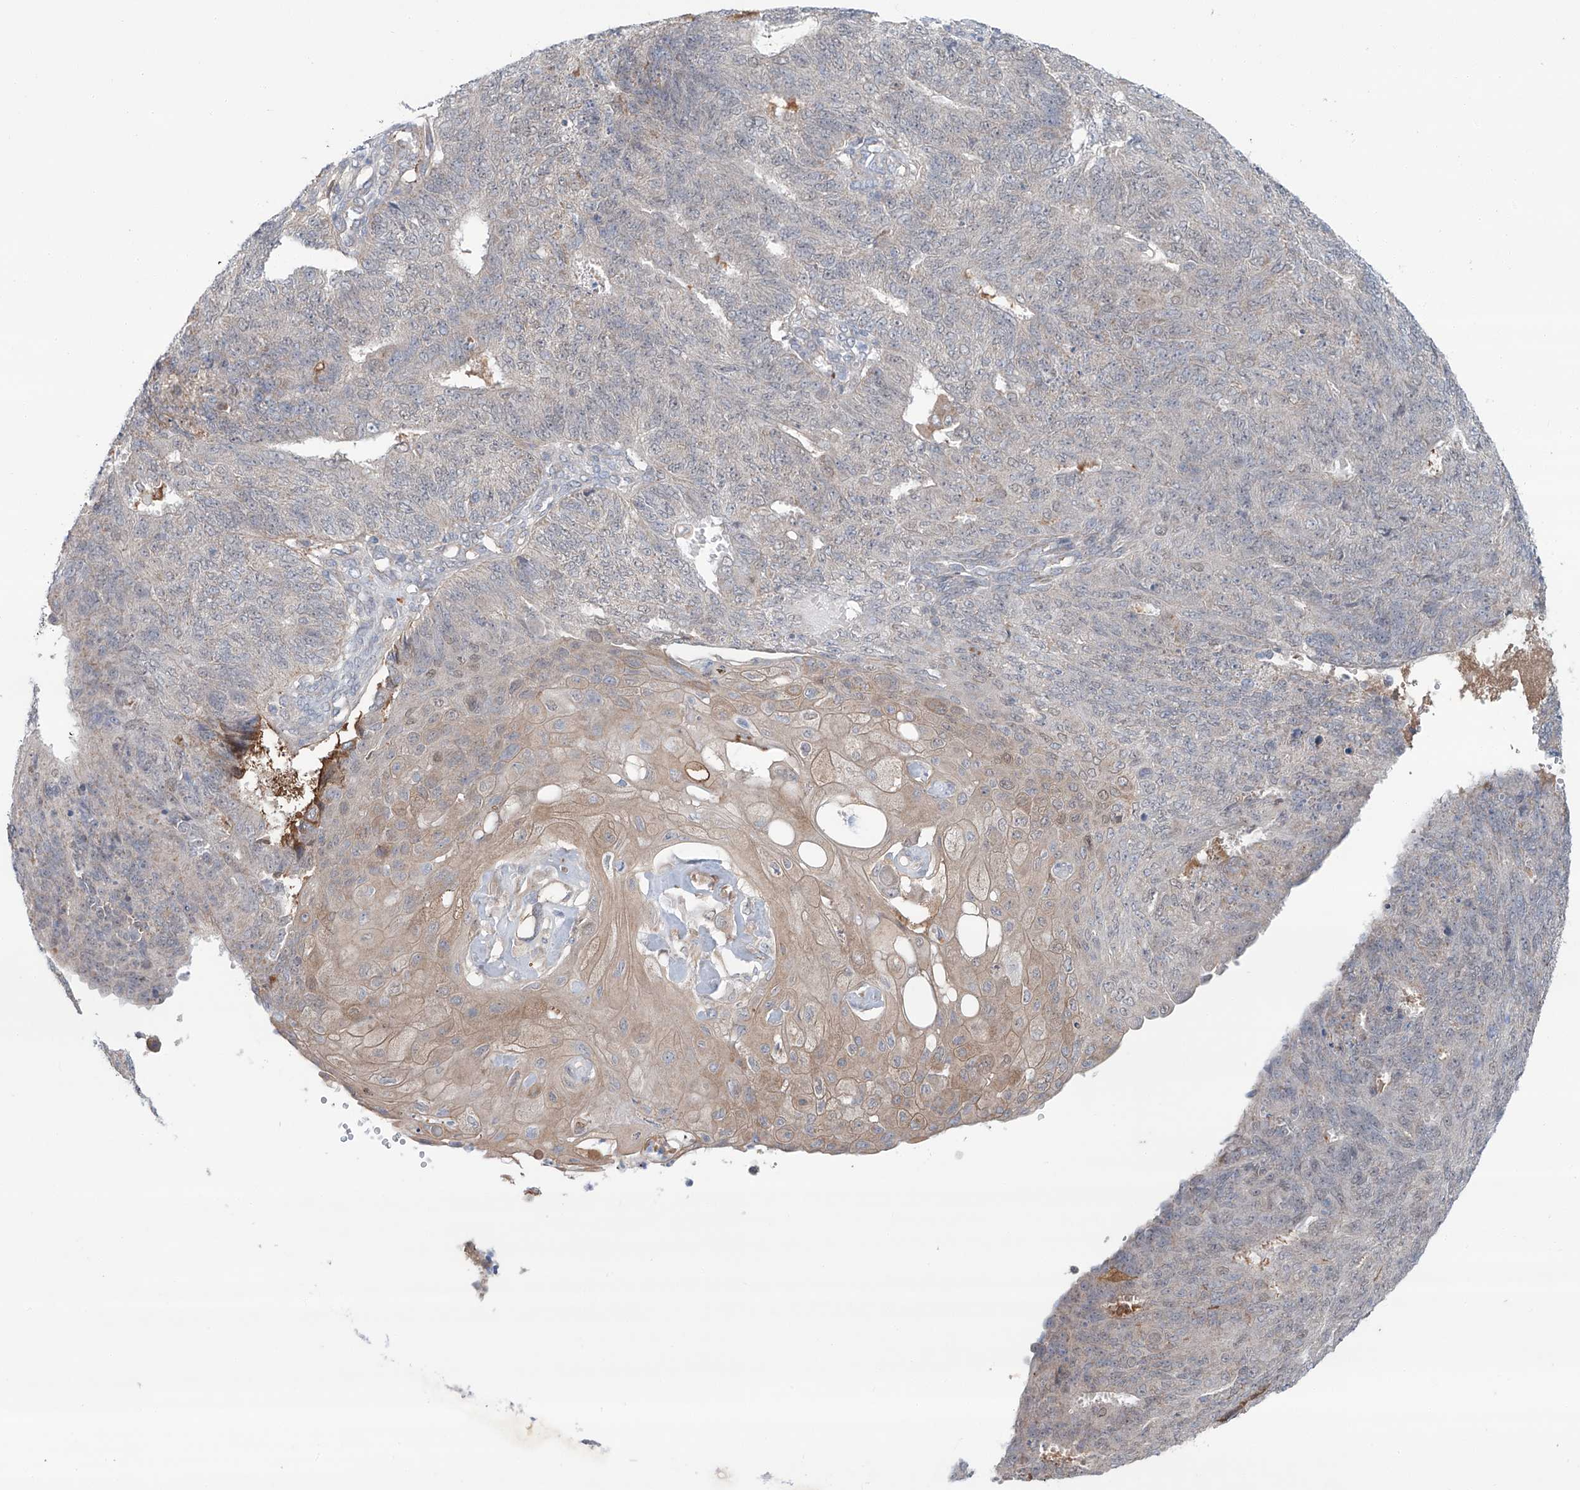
{"staining": {"intensity": "weak", "quantity": "<25%", "location": "cytoplasmic/membranous"}, "tissue": "endometrial cancer", "cell_type": "Tumor cells", "image_type": "cancer", "snomed": [{"axis": "morphology", "description": "Adenocarcinoma, NOS"}, {"axis": "topography", "description": "Endometrium"}], "caption": "Immunohistochemistry photomicrograph of endometrial cancer stained for a protein (brown), which demonstrates no expression in tumor cells. (Brightfield microscopy of DAB (3,3'-diaminobenzidine) IHC at high magnification).", "gene": "SIX4", "patient": {"sex": "female", "age": 32}}